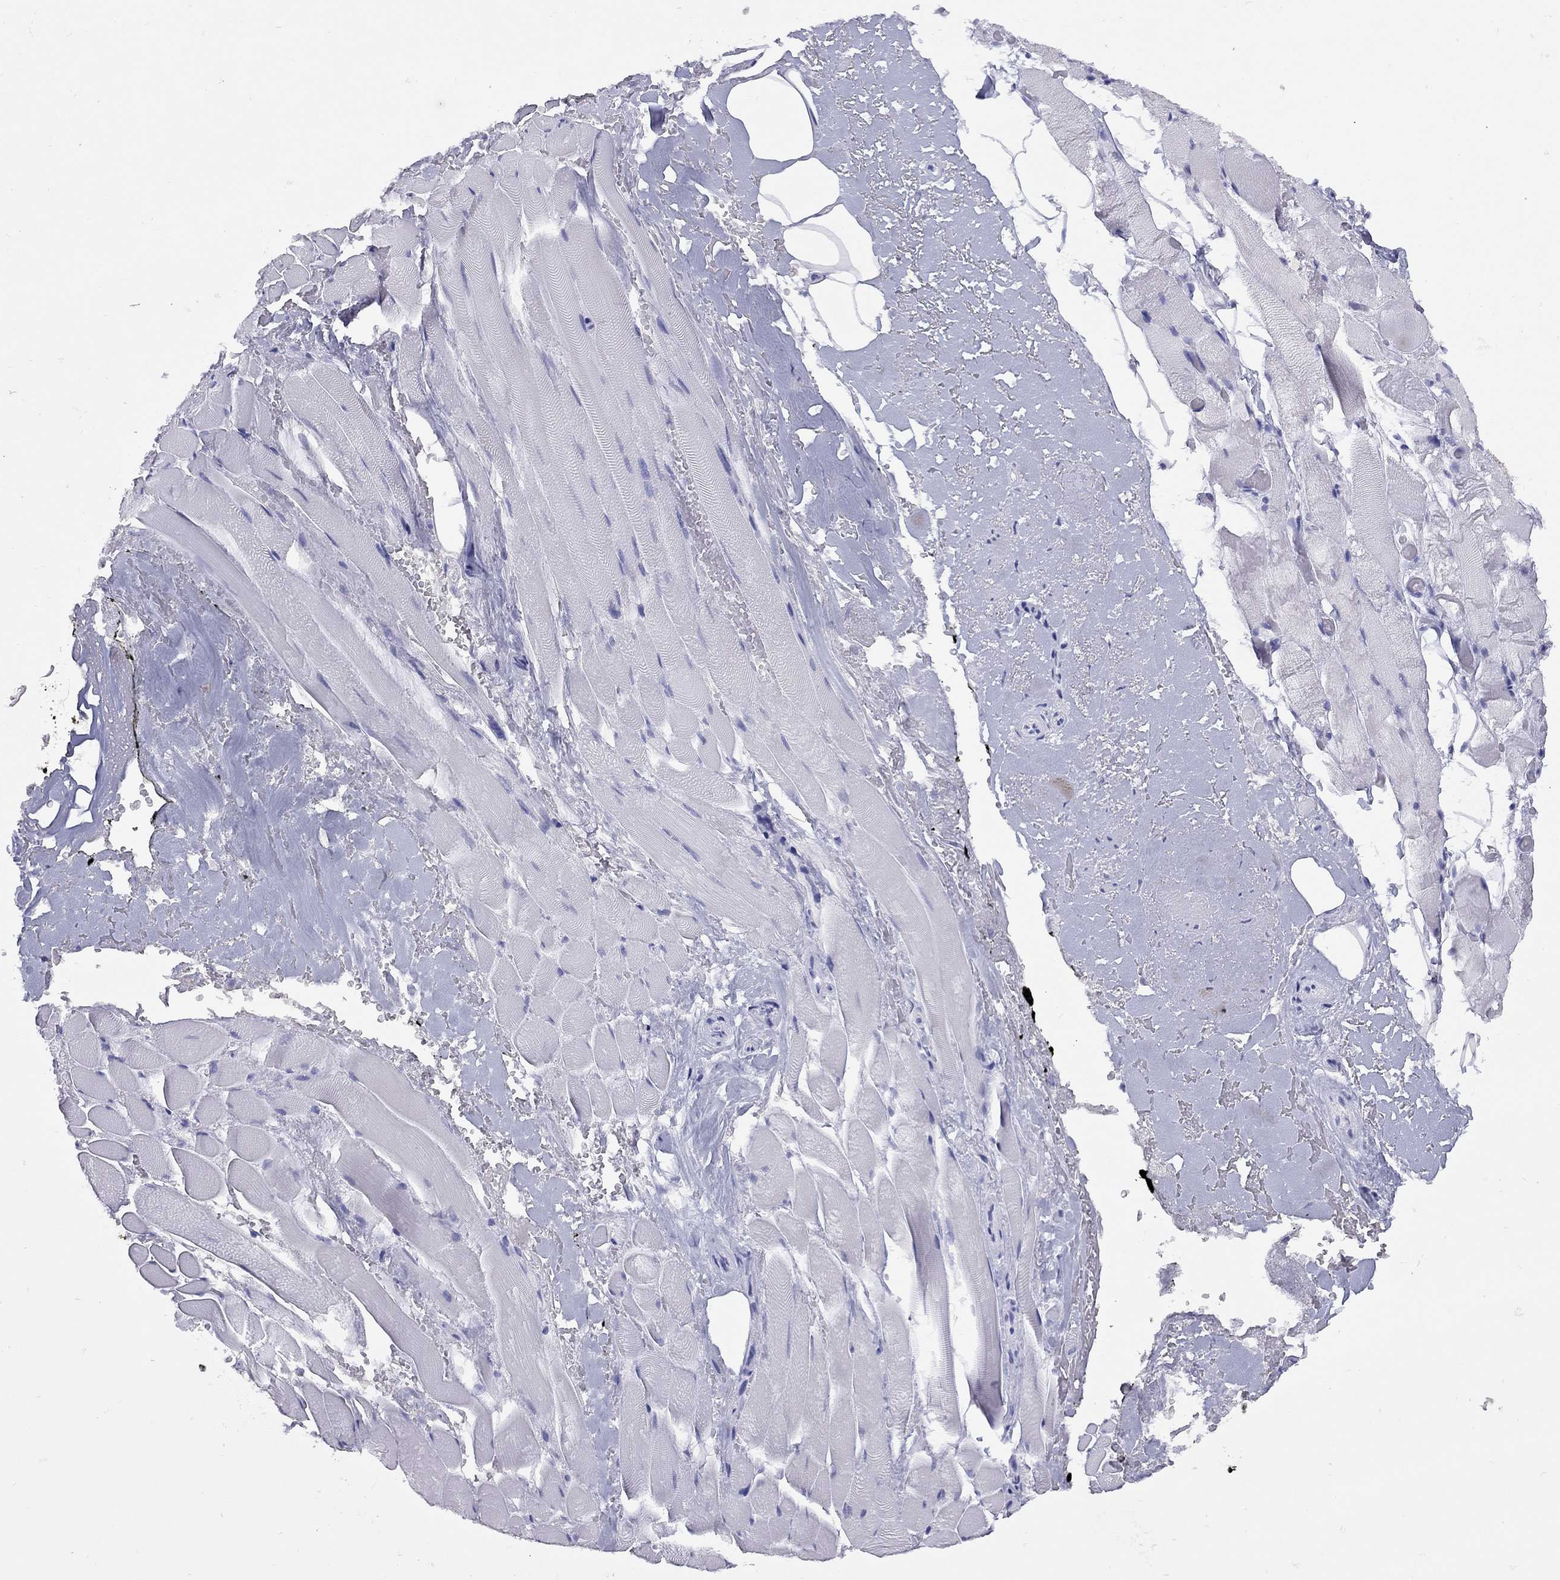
{"staining": {"intensity": "negative", "quantity": "none", "location": "none"}, "tissue": "adipose tissue", "cell_type": "Adipocytes", "image_type": "normal", "snomed": [{"axis": "morphology", "description": "Normal tissue, NOS"}, {"axis": "topography", "description": "Anal"}, {"axis": "topography", "description": "Peripheral nerve tissue"}], "caption": "This is an immunohistochemistry micrograph of normal human adipose tissue. There is no expression in adipocytes.", "gene": "GRIA2", "patient": {"sex": "male", "age": 53}}